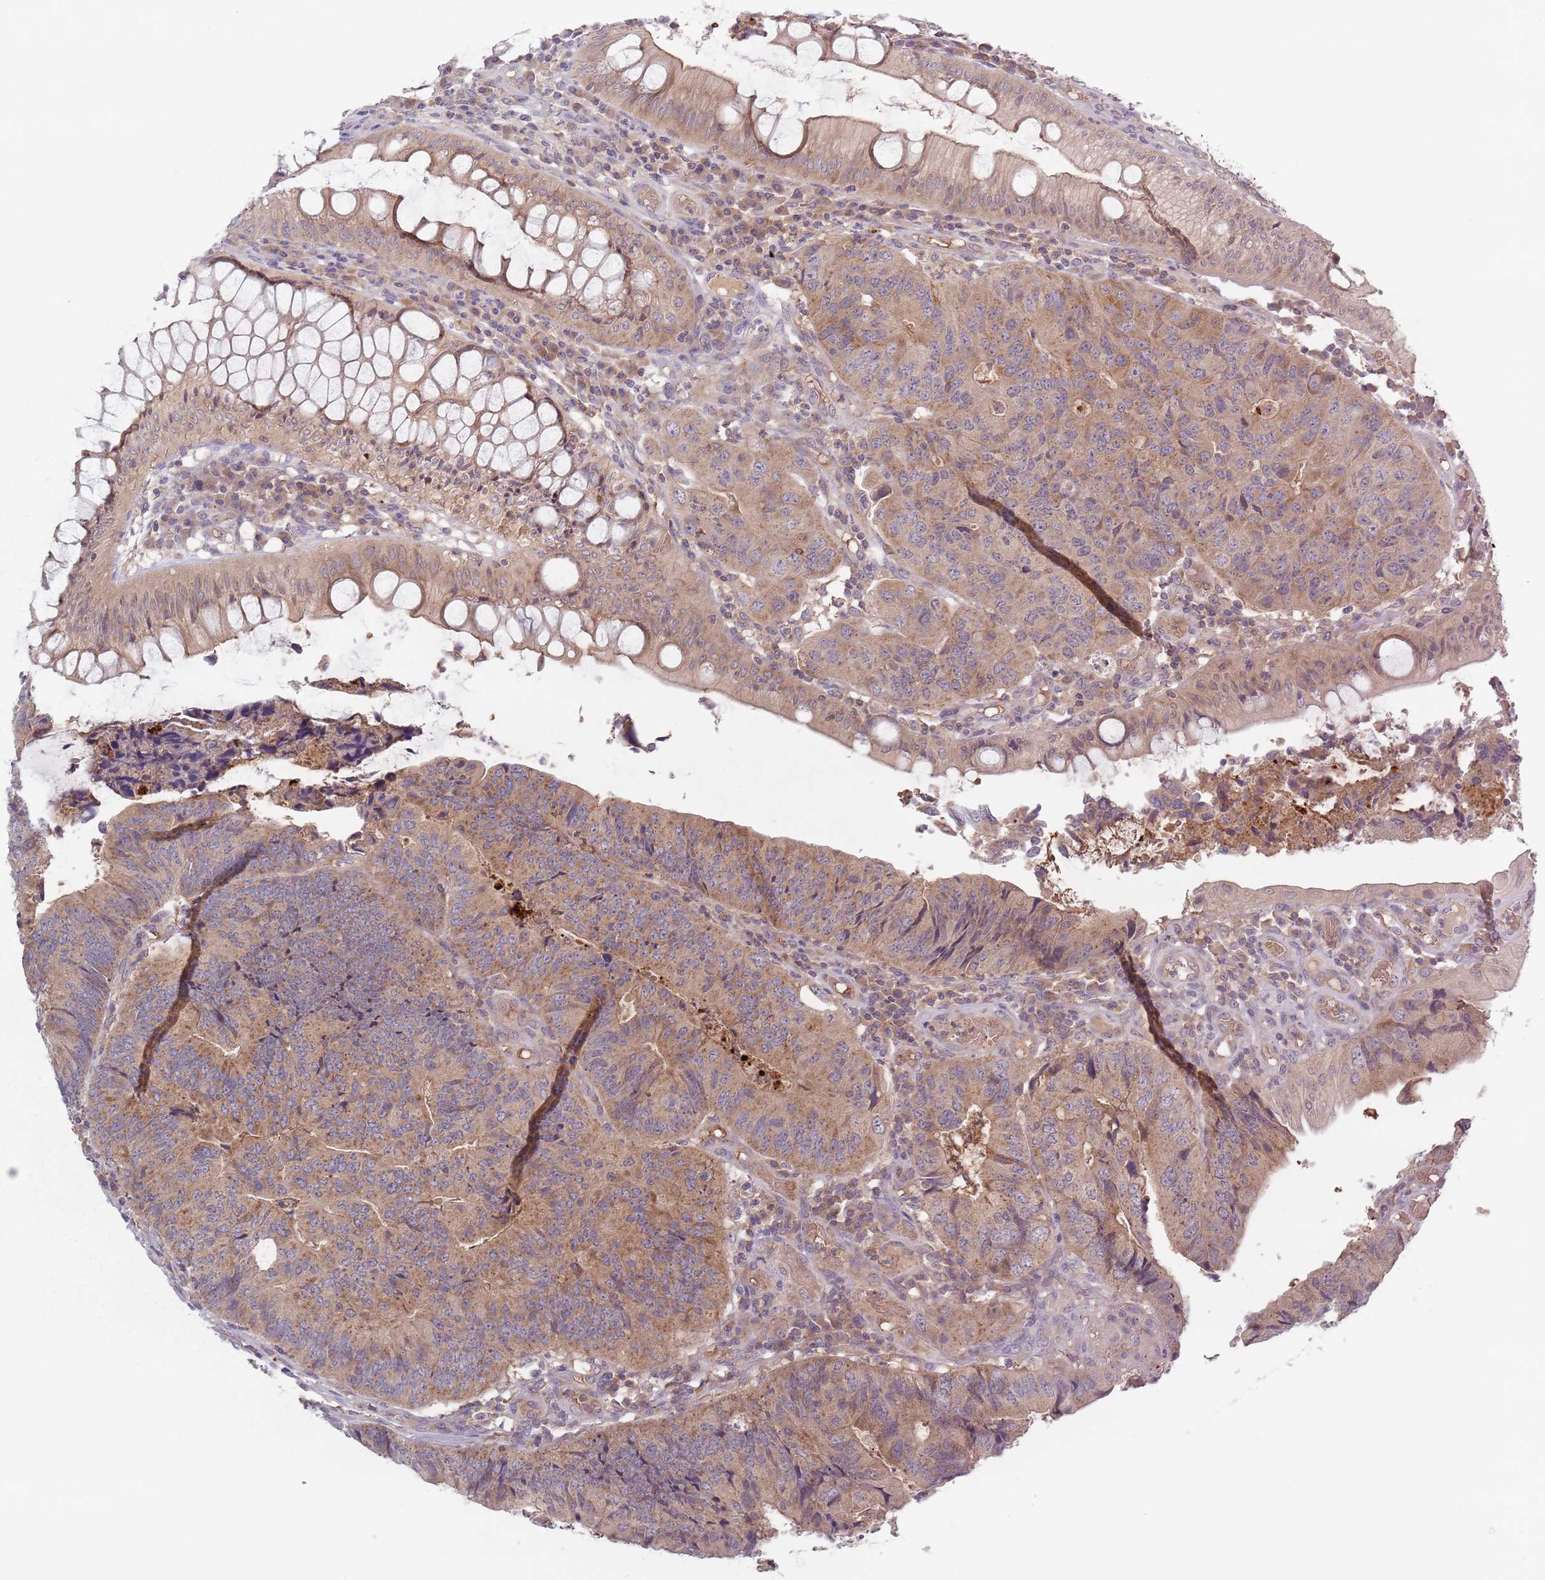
{"staining": {"intensity": "moderate", "quantity": ">75%", "location": "cytoplasmic/membranous"}, "tissue": "colorectal cancer", "cell_type": "Tumor cells", "image_type": "cancer", "snomed": [{"axis": "morphology", "description": "Adenocarcinoma, NOS"}, {"axis": "topography", "description": "Colon"}], "caption": "Brown immunohistochemical staining in human colorectal cancer exhibits moderate cytoplasmic/membranous expression in approximately >75% of tumor cells.", "gene": "ASB13", "patient": {"sex": "female", "age": 67}}